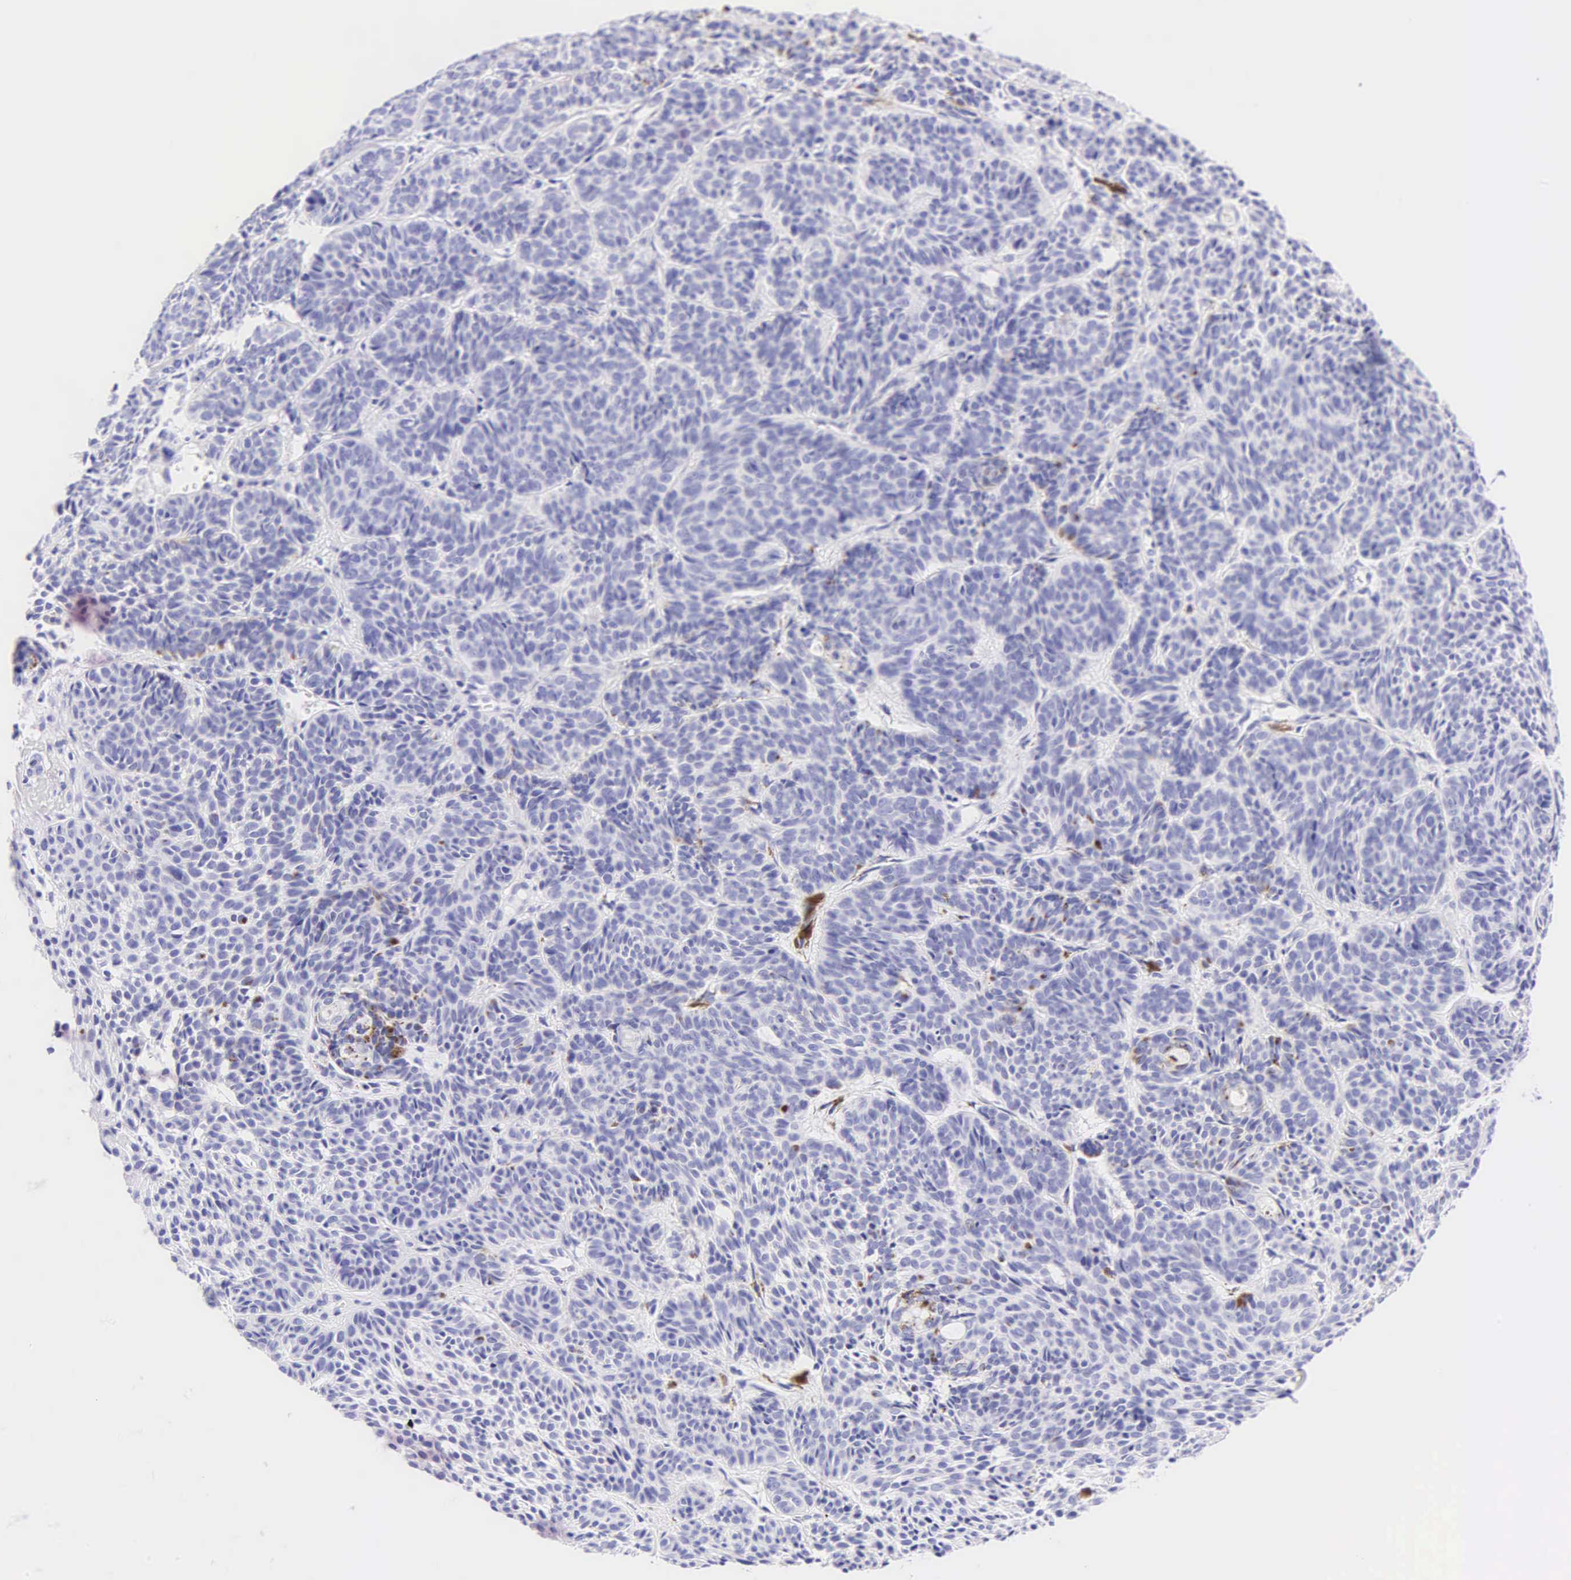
{"staining": {"intensity": "negative", "quantity": "none", "location": "none"}, "tissue": "skin cancer", "cell_type": "Tumor cells", "image_type": "cancer", "snomed": [{"axis": "morphology", "description": "Basal cell carcinoma"}, {"axis": "topography", "description": "Skin"}], "caption": "Tumor cells show no significant expression in basal cell carcinoma (skin).", "gene": "KRT20", "patient": {"sex": "female", "age": 62}}